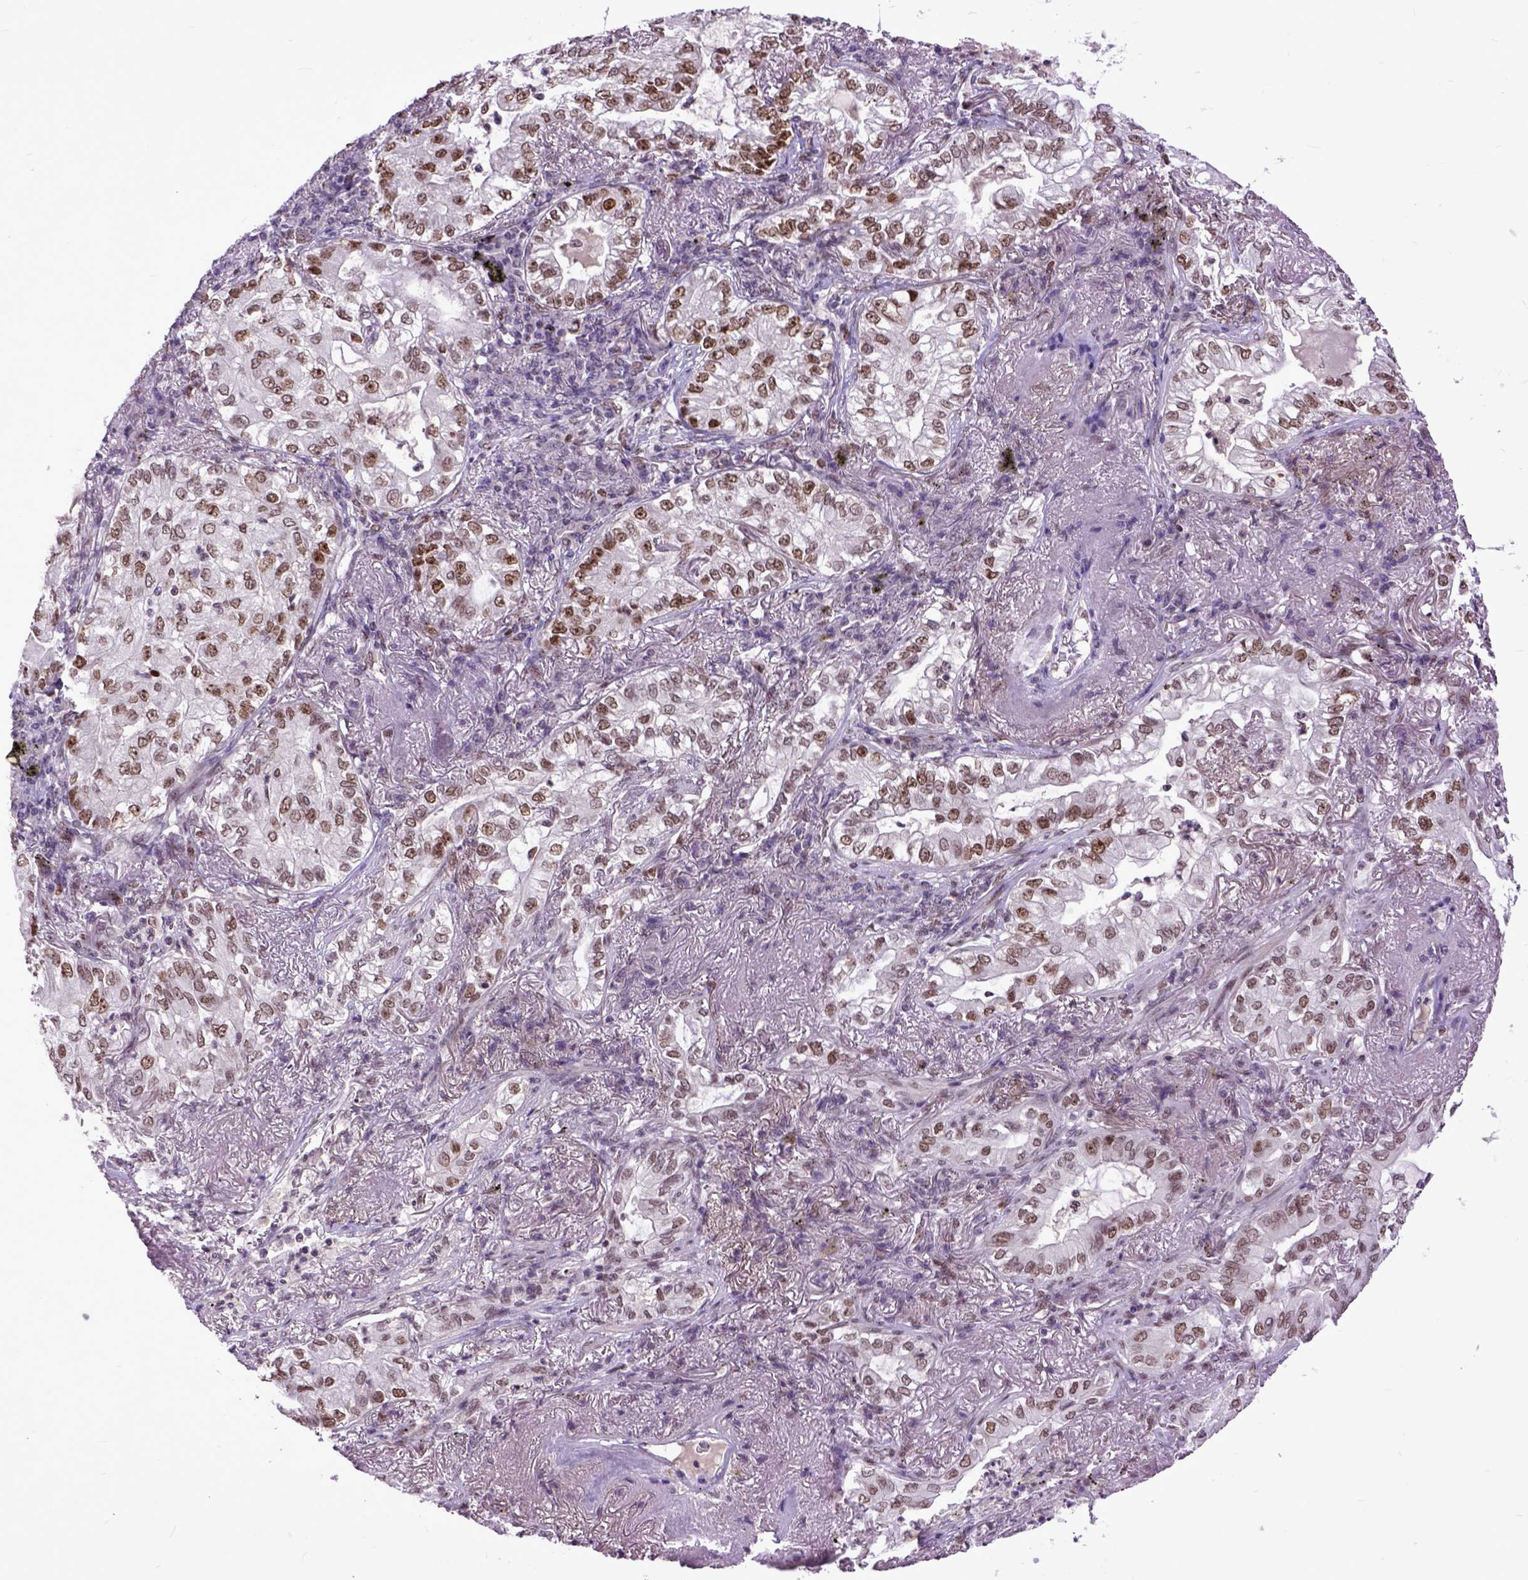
{"staining": {"intensity": "moderate", "quantity": ">75%", "location": "nuclear"}, "tissue": "lung cancer", "cell_type": "Tumor cells", "image_type": "cancer", "snomed": [{"axis": "morphology", "description": "Adenocarcinoma, NOS"}, {"axis": "topography", "description": "Lung"}], "caption": "High-magnification brightfield microscopy of adenocarcinoma (lung) stained with DAB (3,3'-diaminobenzidine) (brown) and counterstained with hematoxylin (blue). tumor cells exhibit moderate nuclear positivity is identified in about>75% of cells.", "gene": "RCC2", "patient": {"sex": "female", "age": 73}}